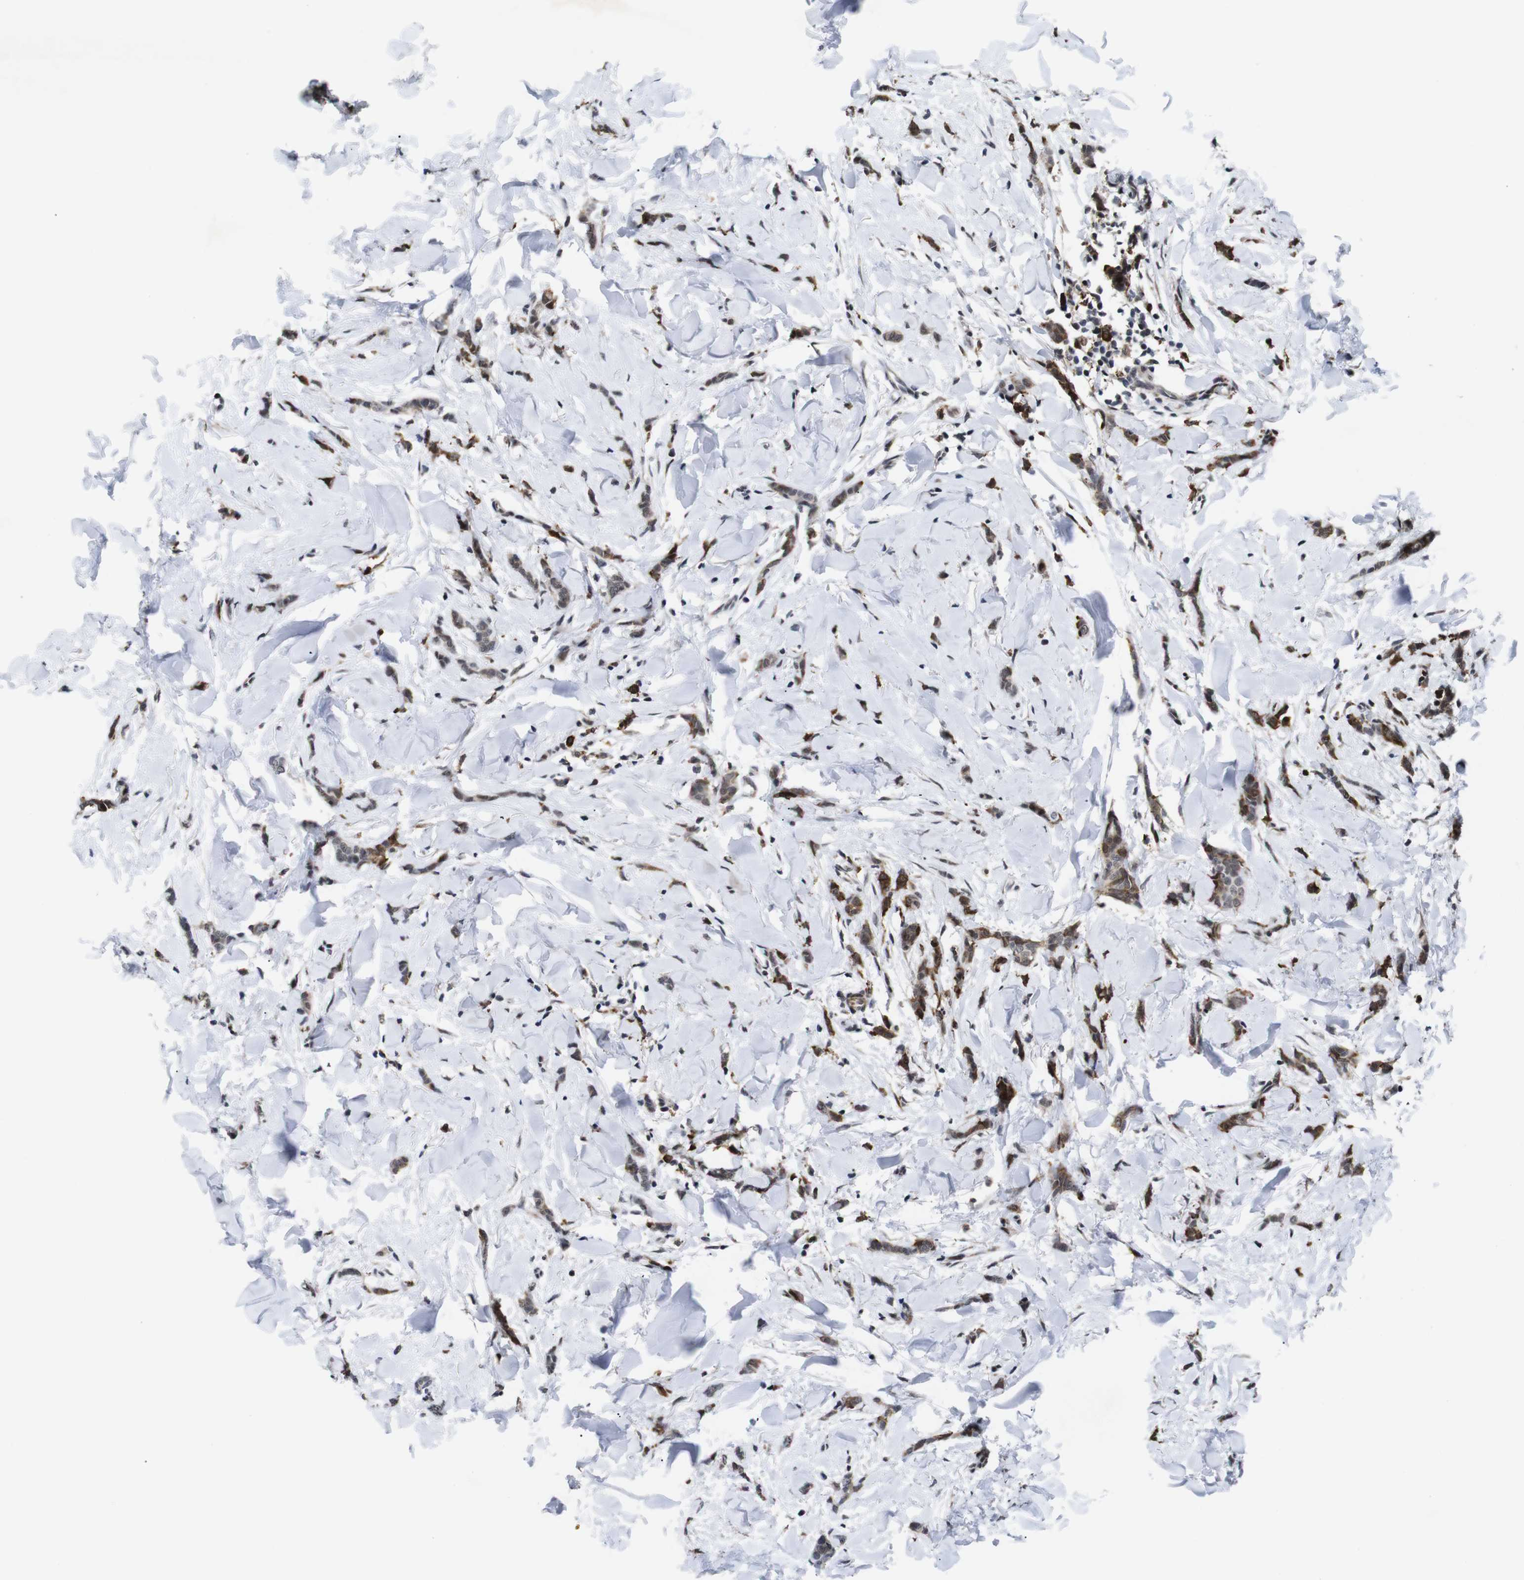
{"staining": {"intensity": "moderate", "quantity": ">75%", "location": "cytoplasmic/membranous"}, "tissue": "breast cancer", "cell_type": "Tumor cells", "image_type": "cancer", "snomed": [{"axis": "morphology", "description": "Lobular carcinoma"}, {"axis": "topography", "description": "Skin"}, {"axis": "topography", "description": "Breast"}], "caption": "There is medium levels of moderate cytoplasmic/membranous staining in tumor cells of breast cancer (lobular carcinoma), as demonstrated by immunohistochemical staining (brown color).", "gene": "EIF4G1", "patient": {"sex": "female", "age": 46}}